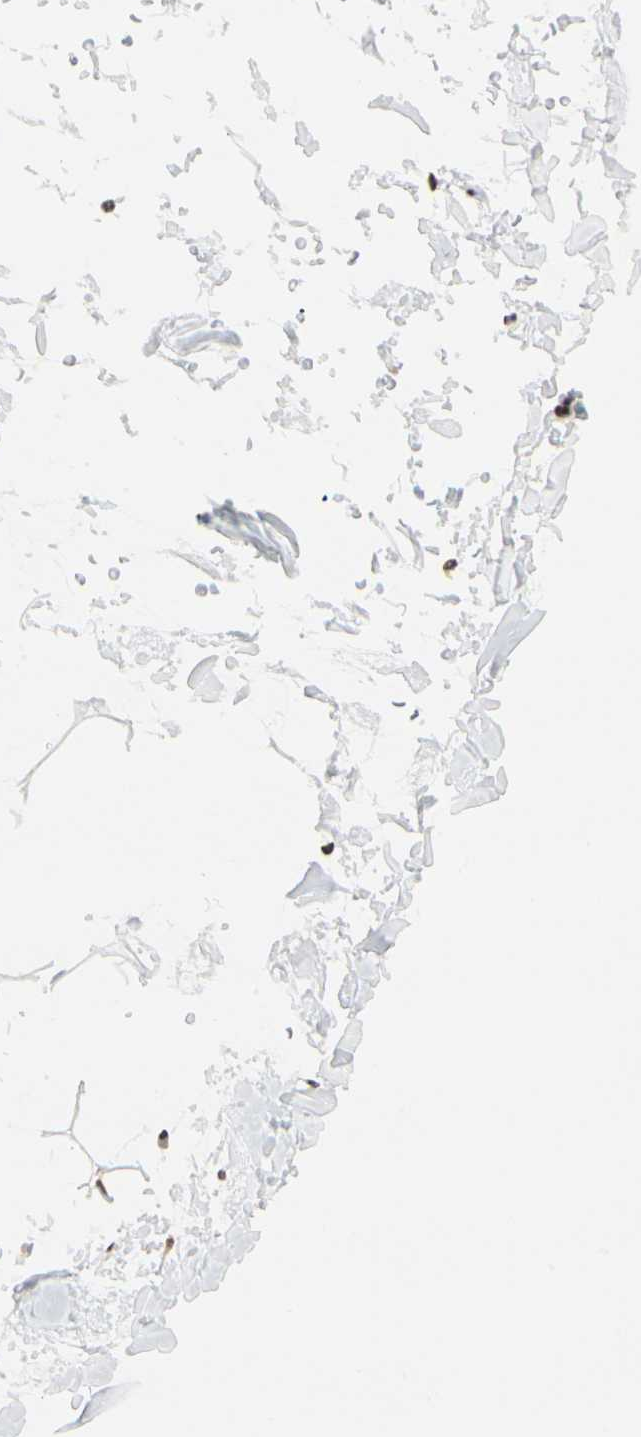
{"staining": {"intensity": "moderate", "quantity": "25%-75%", "location": "nuclear"}, "tissue": "adipose tissue", "cell_type": "Adipocytes", "image_type": "normal", "snomed": [{"axis": "morphology", "description": "Normal tissue, NOS"}, {"axis": "topography", "description": "Soft tissue"}], "caption": "A brown stain shows moderate nuclear positivity of a protein in adipocytes of unremarkable adipose tissue. (DAB (3,3'-diaminobenzidine) IHC with brightfield microscopy, high magnification).", "gene": "FANCG", "patient": {"sex": "male", "age": 72}}